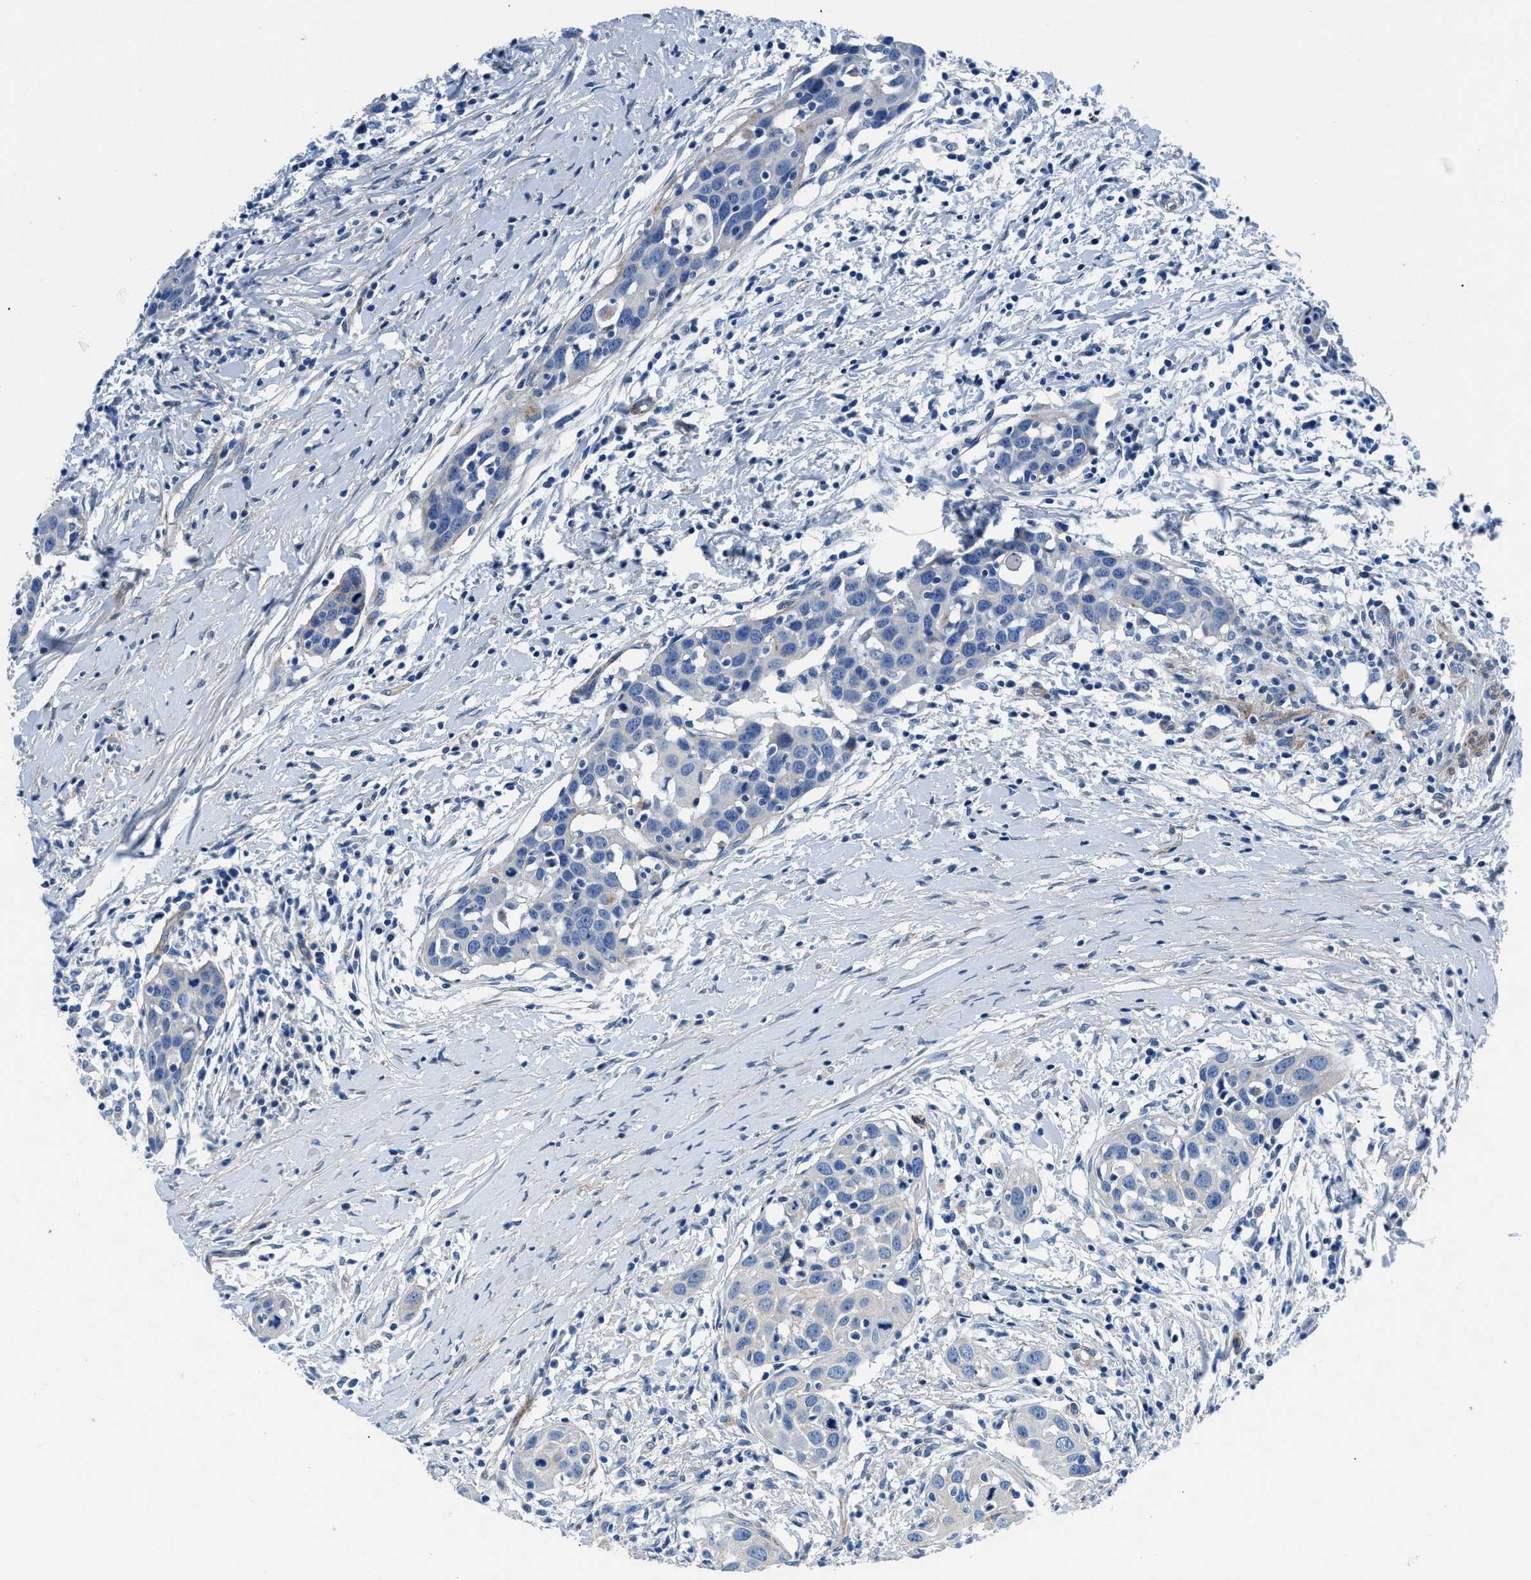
{"staining": {"intensity": "negative", "quantity": "none", "location": "none"}, "tissue": "head and neck cancer", "cell_type": "Tumor cells", "image_type": "cancer", "snomed": [{"axis": "morphology", "description": "Squamous cell carcinoma, NOS"}, {"axis": "topography", "description": "Oral tissue"}, {"axis": "topography", "description": "Head-Neck"}], "caption": "This is an immunohistochemistry photomicrograph of squamous cell carcinoma (head and neck). There is no positivity in tumor cells.", "gene": "DAG1", "patient": {"sex": "female", "age": 50}}